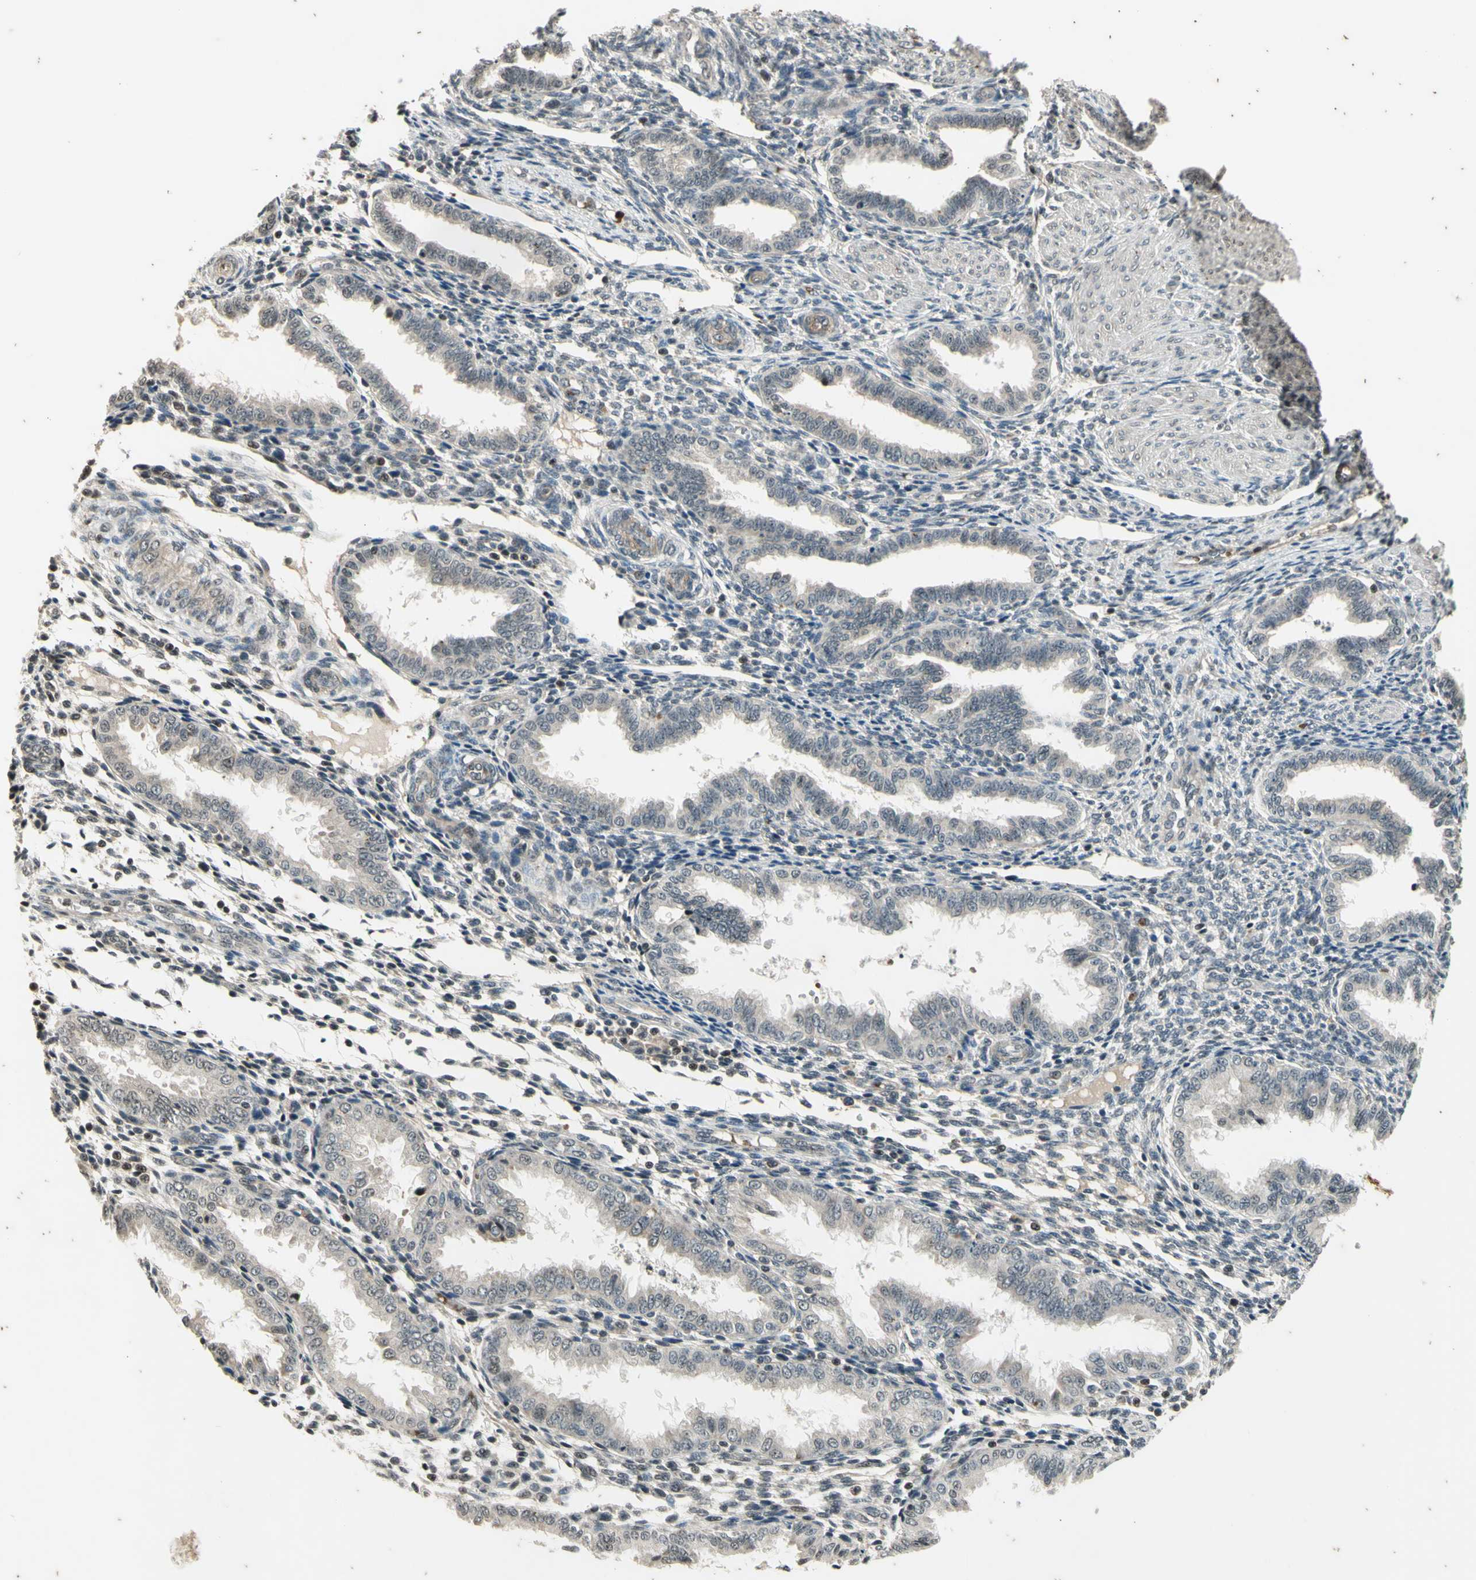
{"staining": {"intensity": "negative", "quantity": "none", "location": "none"}, "tissue": "endometrium", "cell_type": "Cells in endometrial stroma", "image_type": "normal", "snomed": [{"axis": "morphology", "description": "Normal tissue, NOS"}, {"axis": "topography", "description": "Endometrium"}], "caption": "A high-resolution image shows immunohistochemistry staining of normal endometrium, which reveals no significant expression in cells in endometrial stroma.", "gene": "EFNB2", "patient": {"sex": "female", "age": 33}}